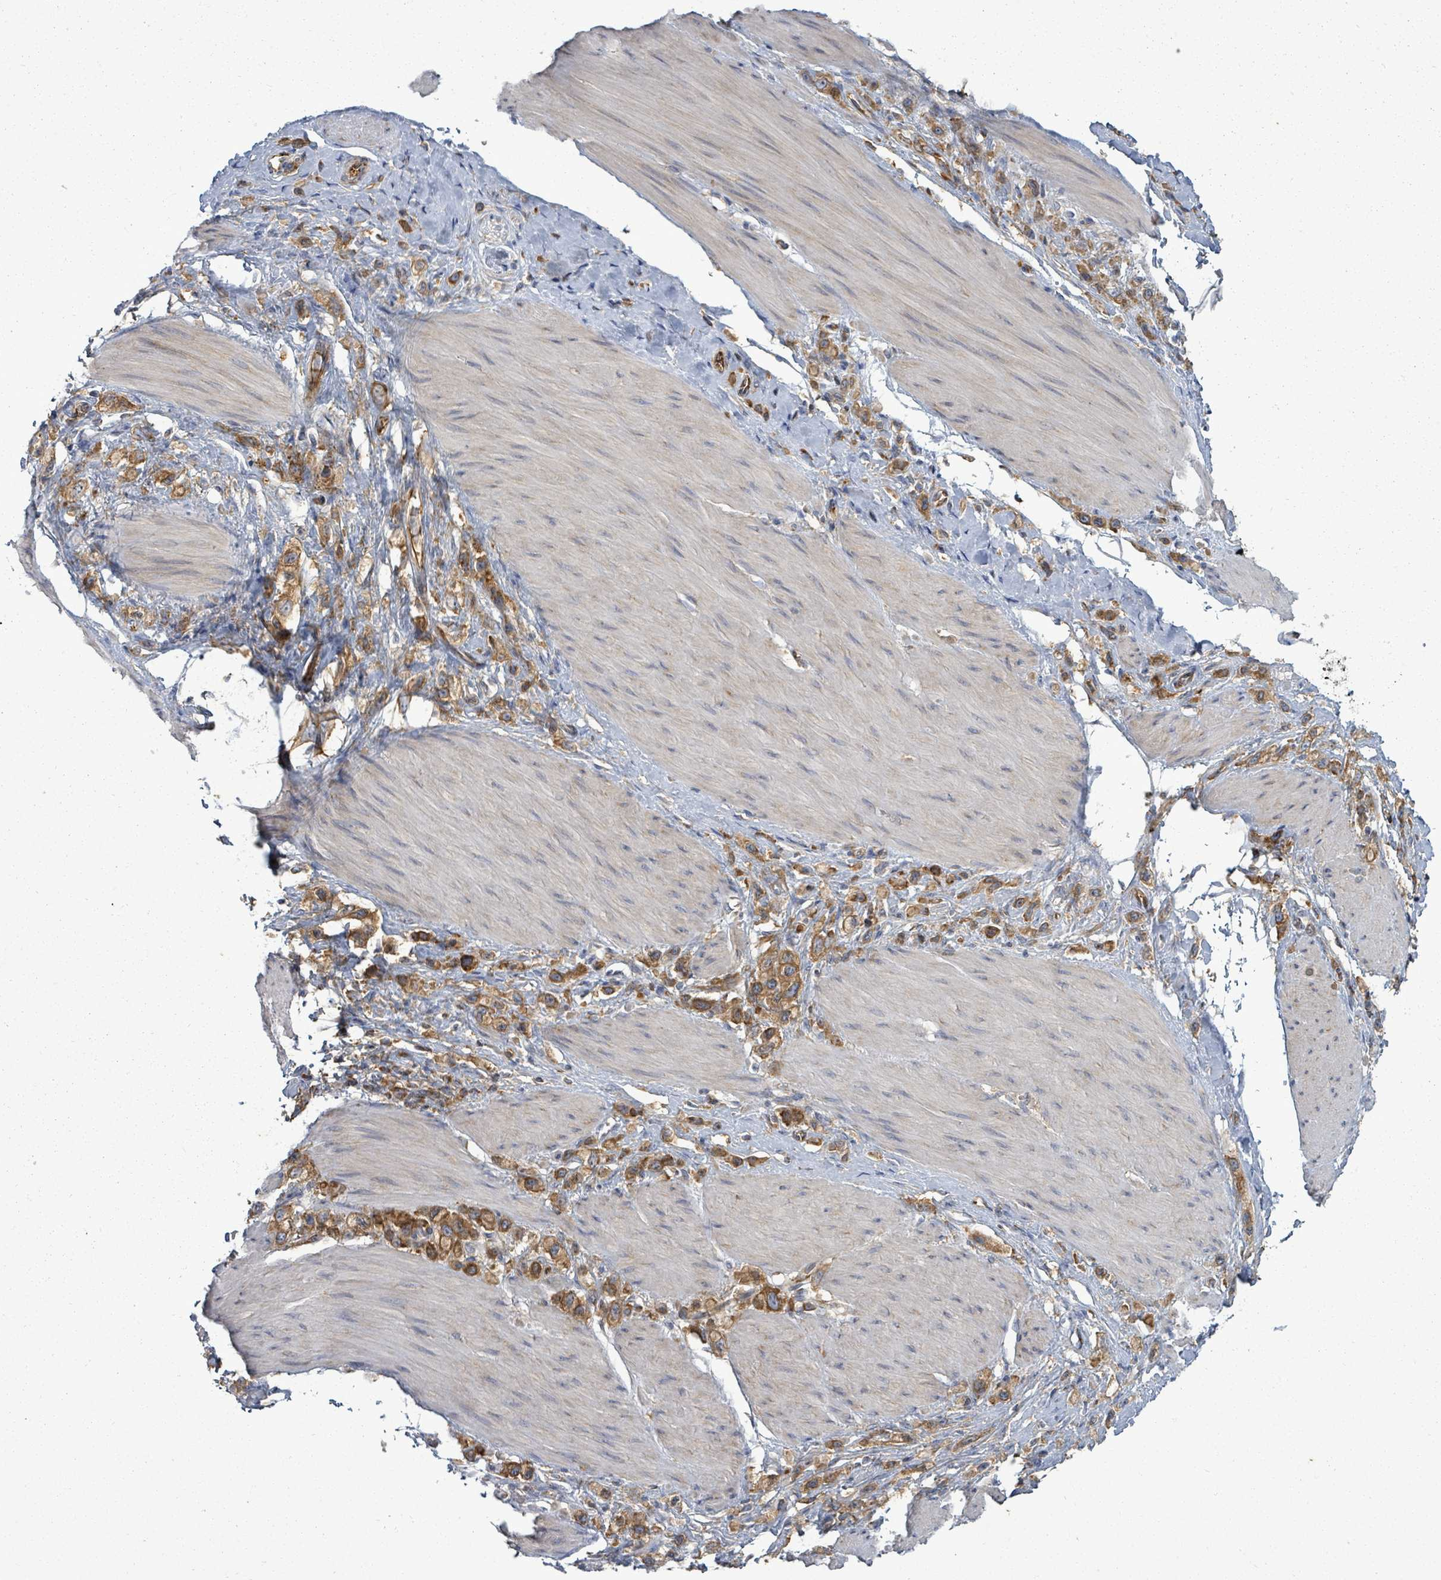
{"staining": {"intensity": "moderate", "quantity": ">75%", "location": "cytoplasmic/membranous"}, "tissue": "stomach cancer", "cell_type": "Tumor cells", "image_type": "cancer", "snomed": [{"axis": "morphology", "description": "Adenocarcinoma, NOS"}, {"axis": "topography", "description": "Stomach"}], "caption": "Adenocarcinoma (stomach) stained with DAB (3,3'-diaminobenzidine) immunohistochemistry shows medium levels of moderate cytoplasmic/membranous positivity in approximately >75% of tumor cells.", "gene": "EIF3C", "patient": {"sex": "female", "age": 65}}